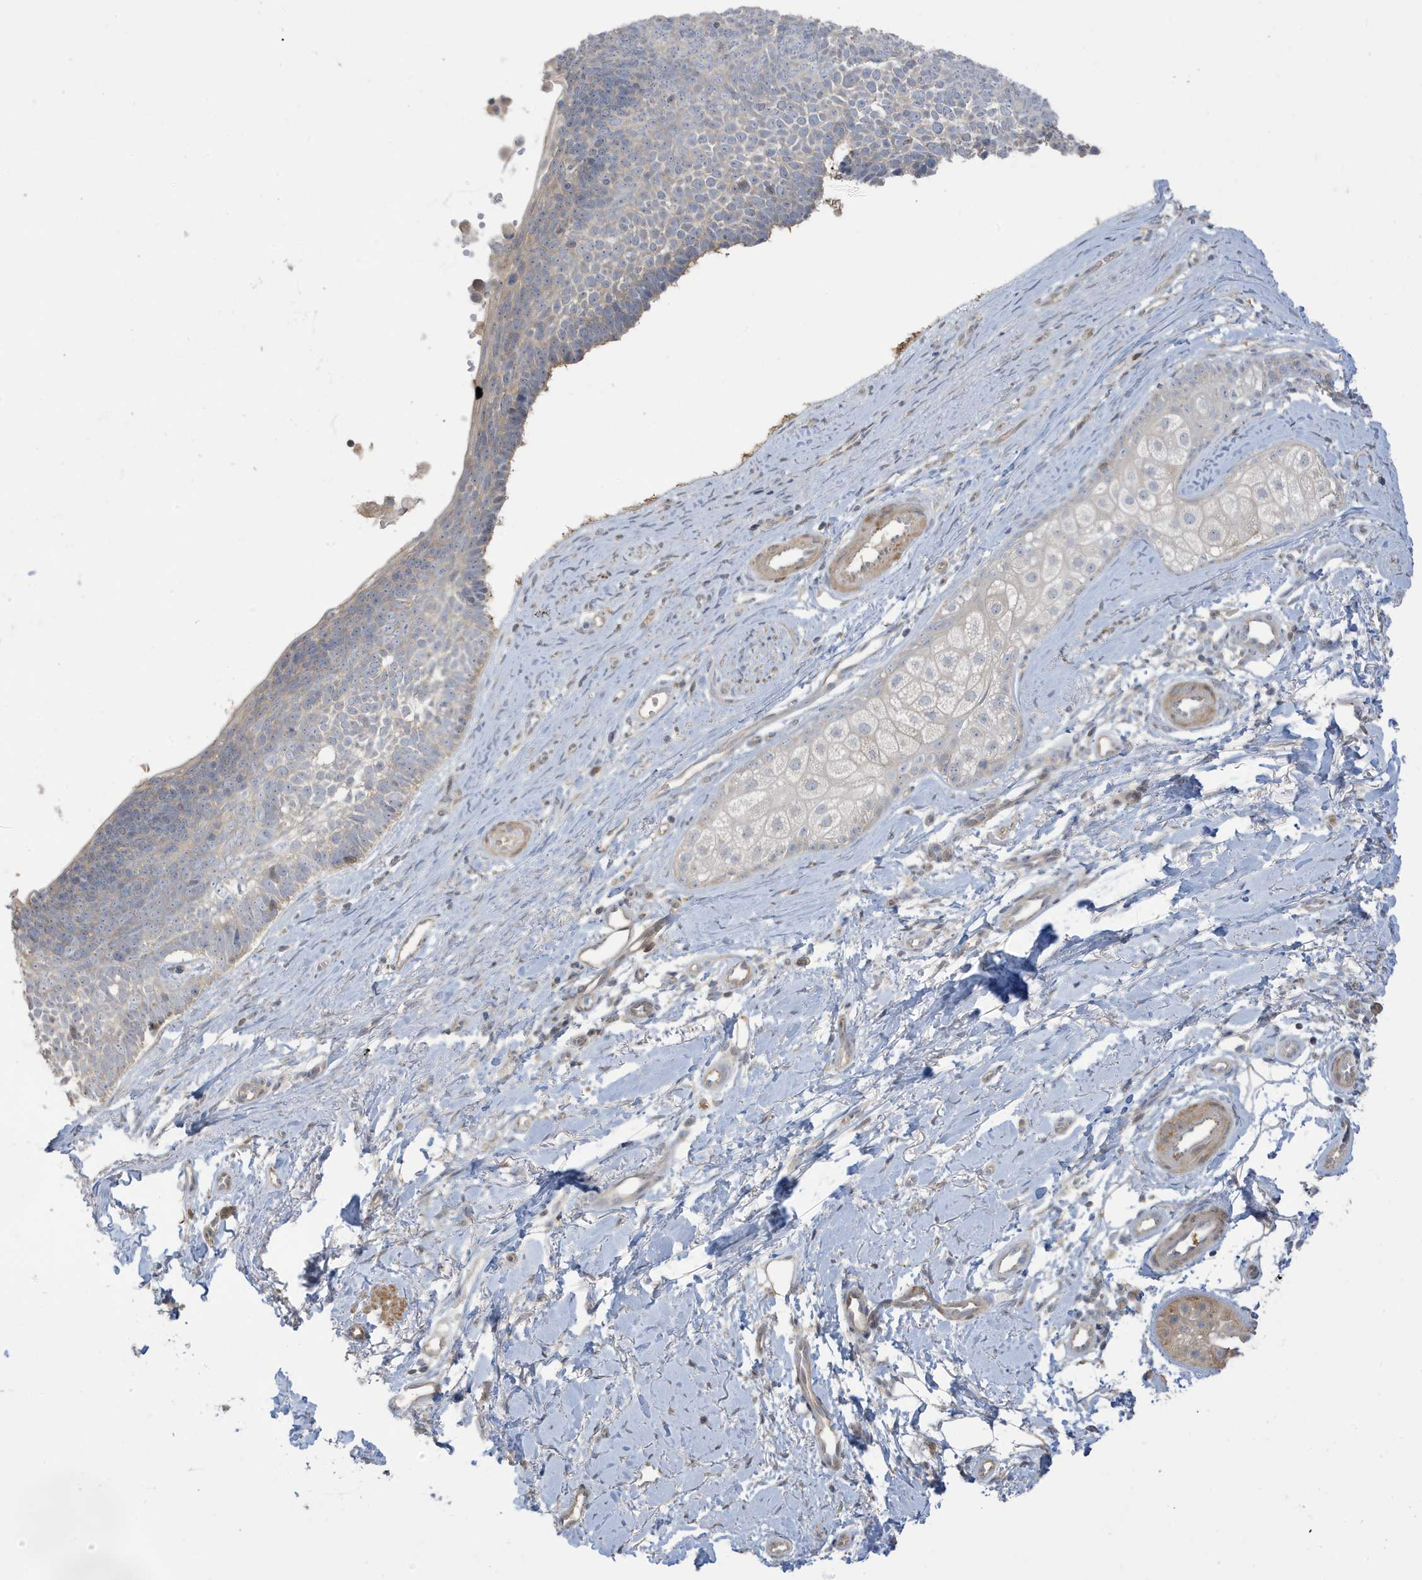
{"staining": {"intensity": "negative", "quantity": "none", "location": "none"}, "tissue": "skin cancer", "cell_type": "Tumor cells", "image_type": "cancer", "snomed": [{"axis": "morphology", "description": "Basal cell carcinoma"}, {"axis": "topography", "description": "Skin"}], "caption": "A photomicrograph of human skin cancer is negative for staining in tumor cells. Brightfield microscopy of immunohistochemistry stained with DAB (3,3'-diaminobenzidine) (brown) and hematoxylin (blue), captured at high magnification.", "gene": "TAB3", "patient": {"sex": "female", "age": 81}}